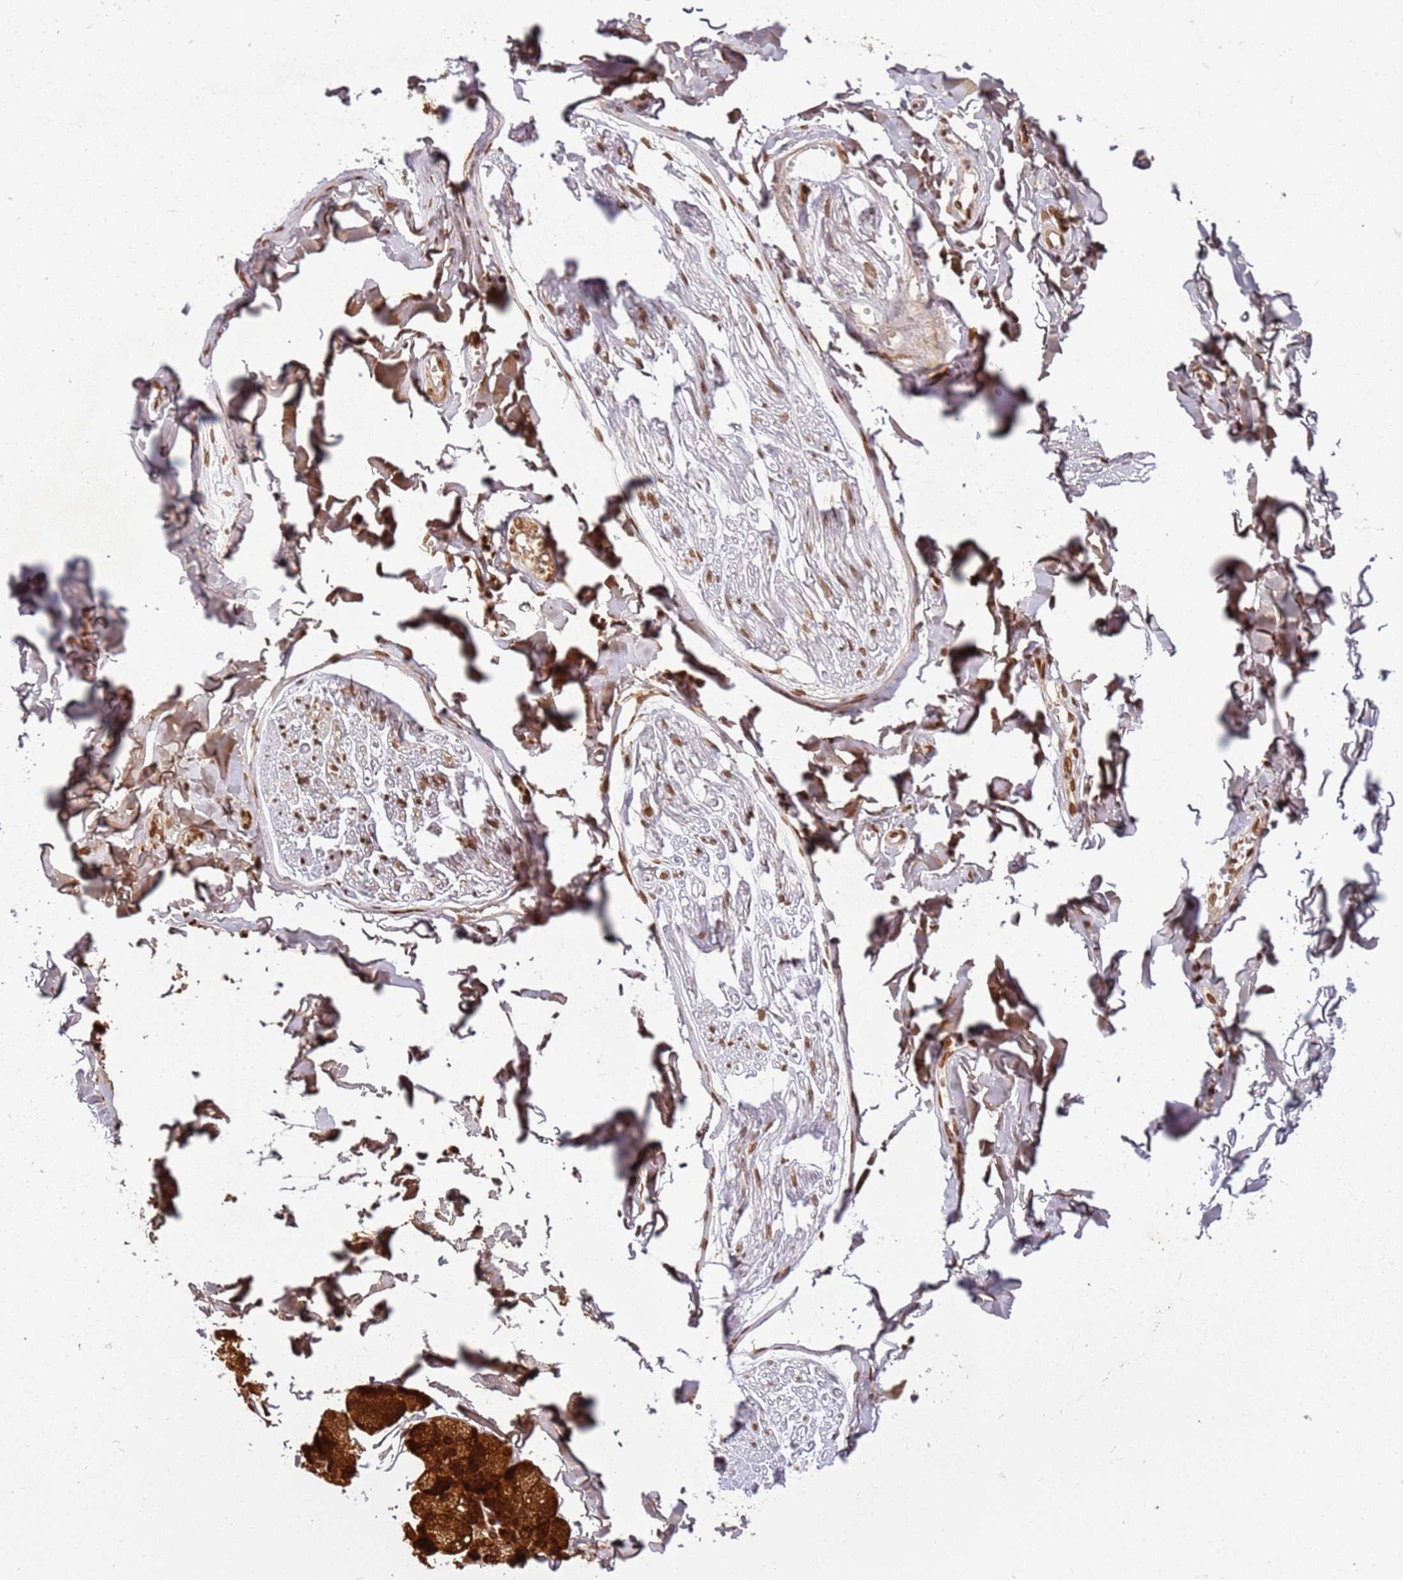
{"staining": {"intensity": "strong", "quantity": ">75%", "location": "nuclear"}, "tissue": "adipose tissue", "cell_type": "Adipocytes", "image_type": "normal", "snomed": [{"axis": "morphology", "description": "Normal tissue, NOS"}, {"axis": "topography", "description": "Salivary gland"}, {"axis": "topography", "description": "Peripheral nerve tissue"}], "caption": "Immunohistochemistry (IHC) (DAB) staining of unremarkable human adipose tissue reveals strong nuclear protein expression in approximately >75% of adipocytes.", "gene": "TENT4A", "patient": {"sex": "male", "age": 38}}